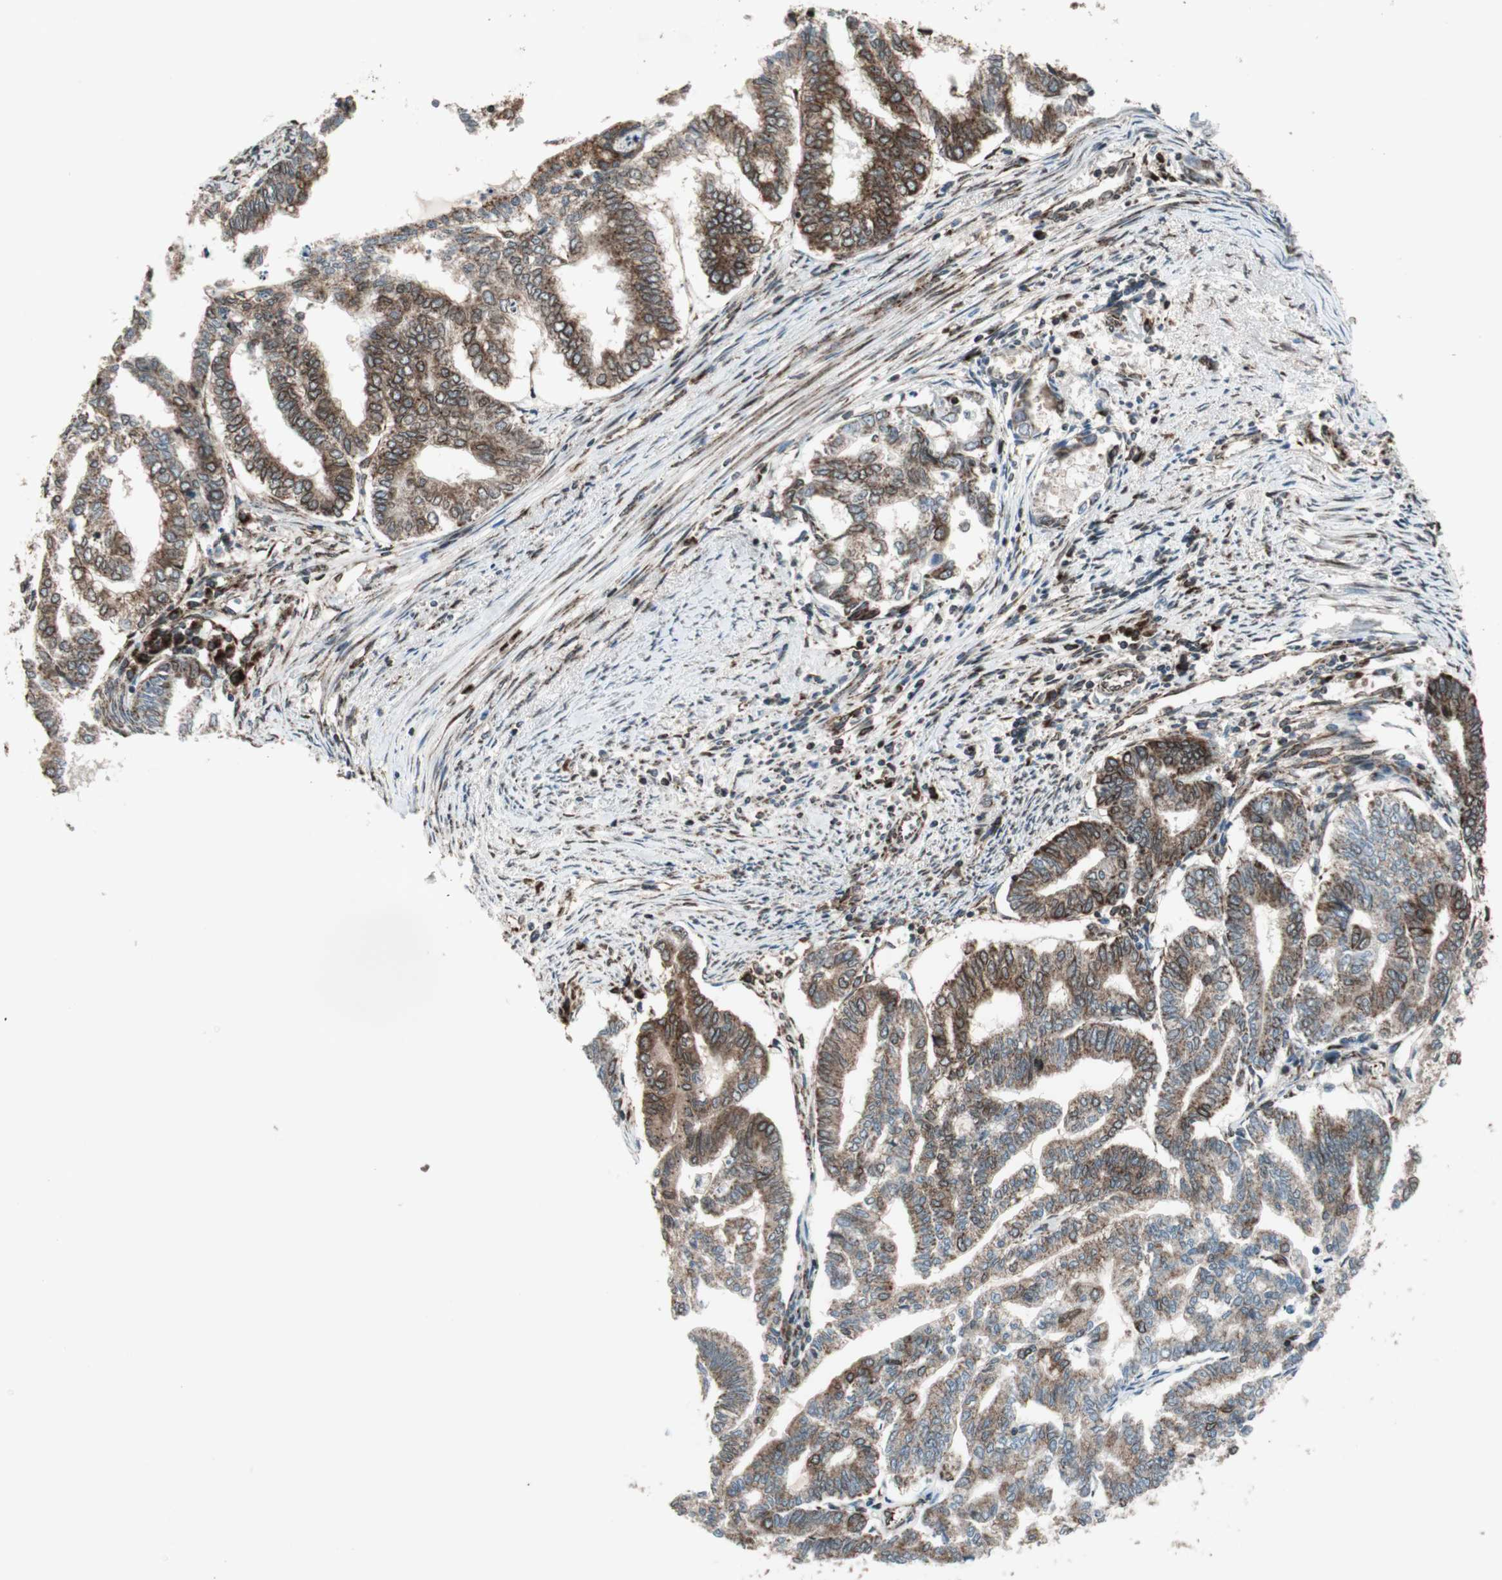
{"staining": {"intensity": "strong", "quantity": ">75%", "location": "cytoplasmic/membranous,nuclear"}, "tissue": "endometrial cancer", "cell_type": "Tumor cells", "image_type": "cancer", "snomed": [{"axis": "morphology", "description": "Adenocarcinoma, NOS"}, {"axis": "topography", "description": "Endometrium"}], "caption": "Strong cytoplasmic/membranous and nuclear positivity is seen in about >75% of tumor cells in endometrial adenocarcinoma. (DAB = brown stain, brightfield microscopy at high magnification).", "gene": "NUP62", "patient": {"sex": "female", "age": 79}}